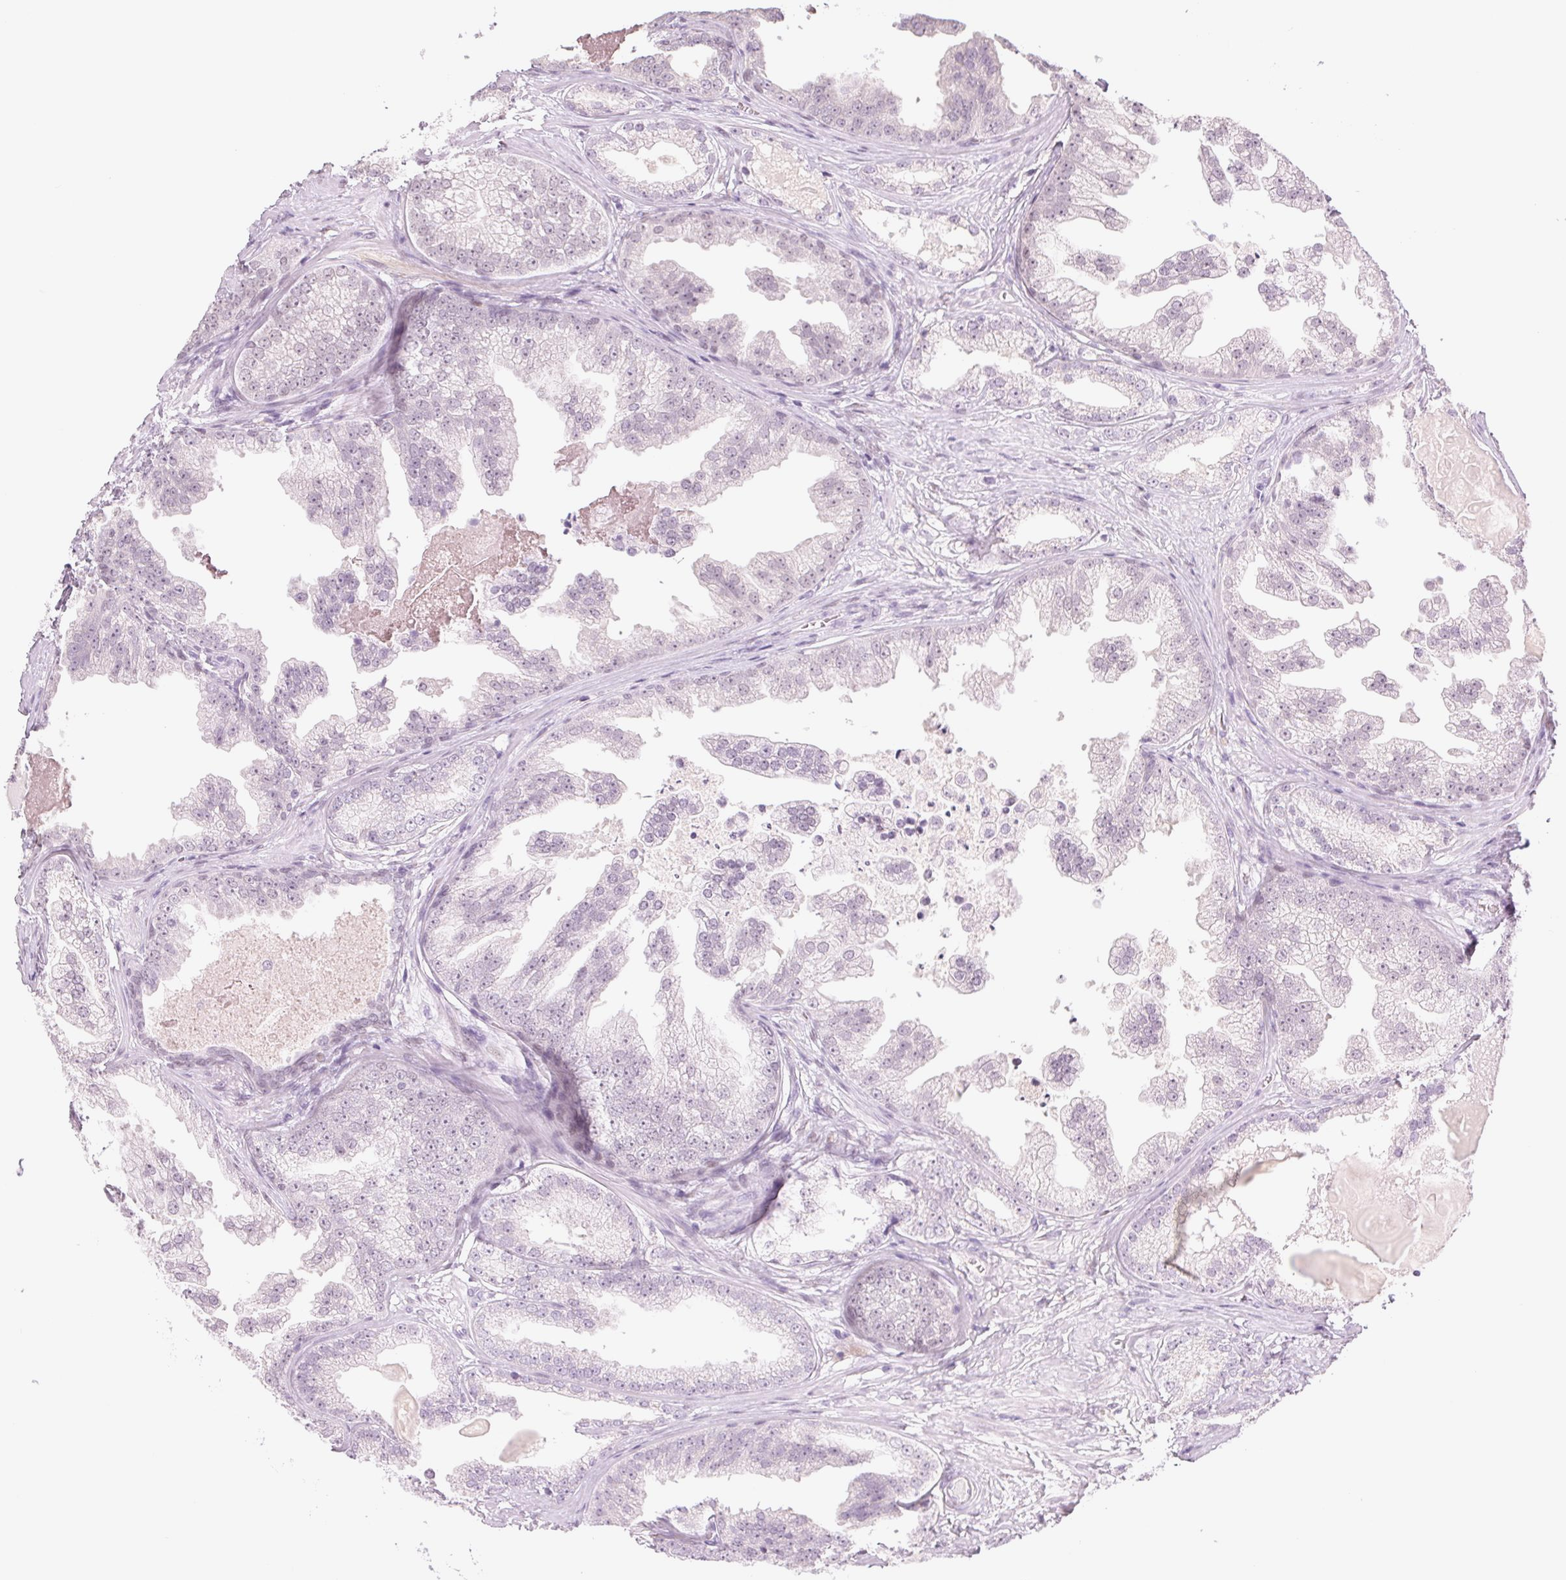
{"staining": {"intensity": "negative", "quantity": "none", "location": "none"}, "tissue": "prostate cancer", "cell_type": "Tumor cells", "image_type": "cancer", "snomed": [{"axis": "morphology", "description": "Adenocarcinoma, Low grade"}, {"axis": "topography", "description": "Prostate"}], "caption": "An immunohistochemistry (IHC) photomicrograph of prostate cancer (low-grade adenocarcinoma) is shown. There is no staining in tumor cells of prostate cancer (low-grade adenocarcinoma).", "gene": "DNAJC6", "patient": {"sex": "male", "age": 65}}